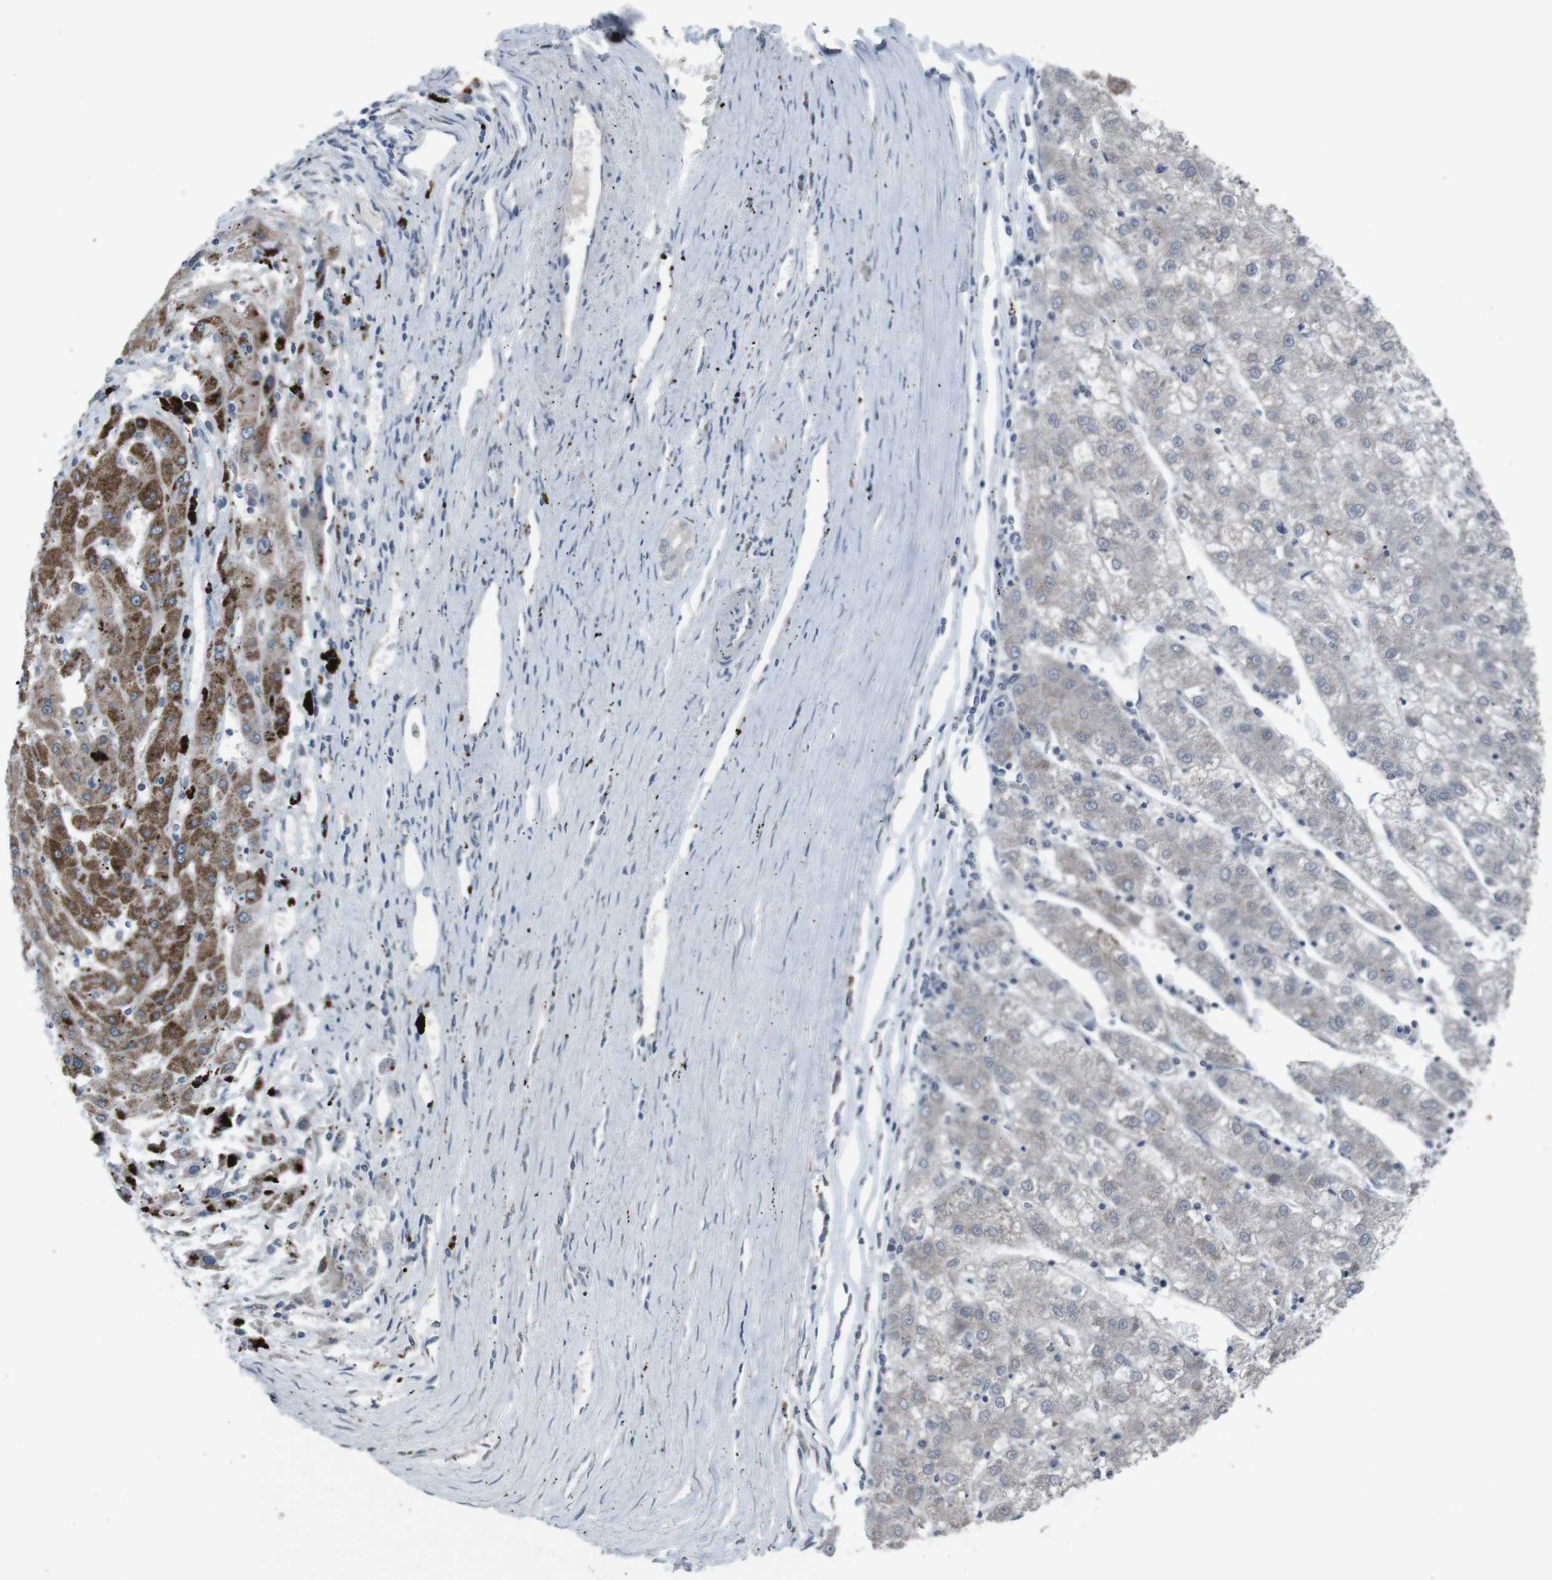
{"staining": {"intensity": "strong", "quantity": "<25%", "location": "cytoplasmic/membranous"}, "tissue": "liver cancer", "cell_type": "Tumor cells", "image_type": "cancer", "snomed": [{"axis": "morphology", "description": "Carcinoma, Hepatocellular, NOS"}, {"axis": "topography", "description": "Liver"}], "caption": "Strong cytoplasmic/membranous protein staining is appreciated in about <25% of tumor cells in liver cancer.", "gene": "EFNA5", "patient": {"sex": "male", "age": 72}}